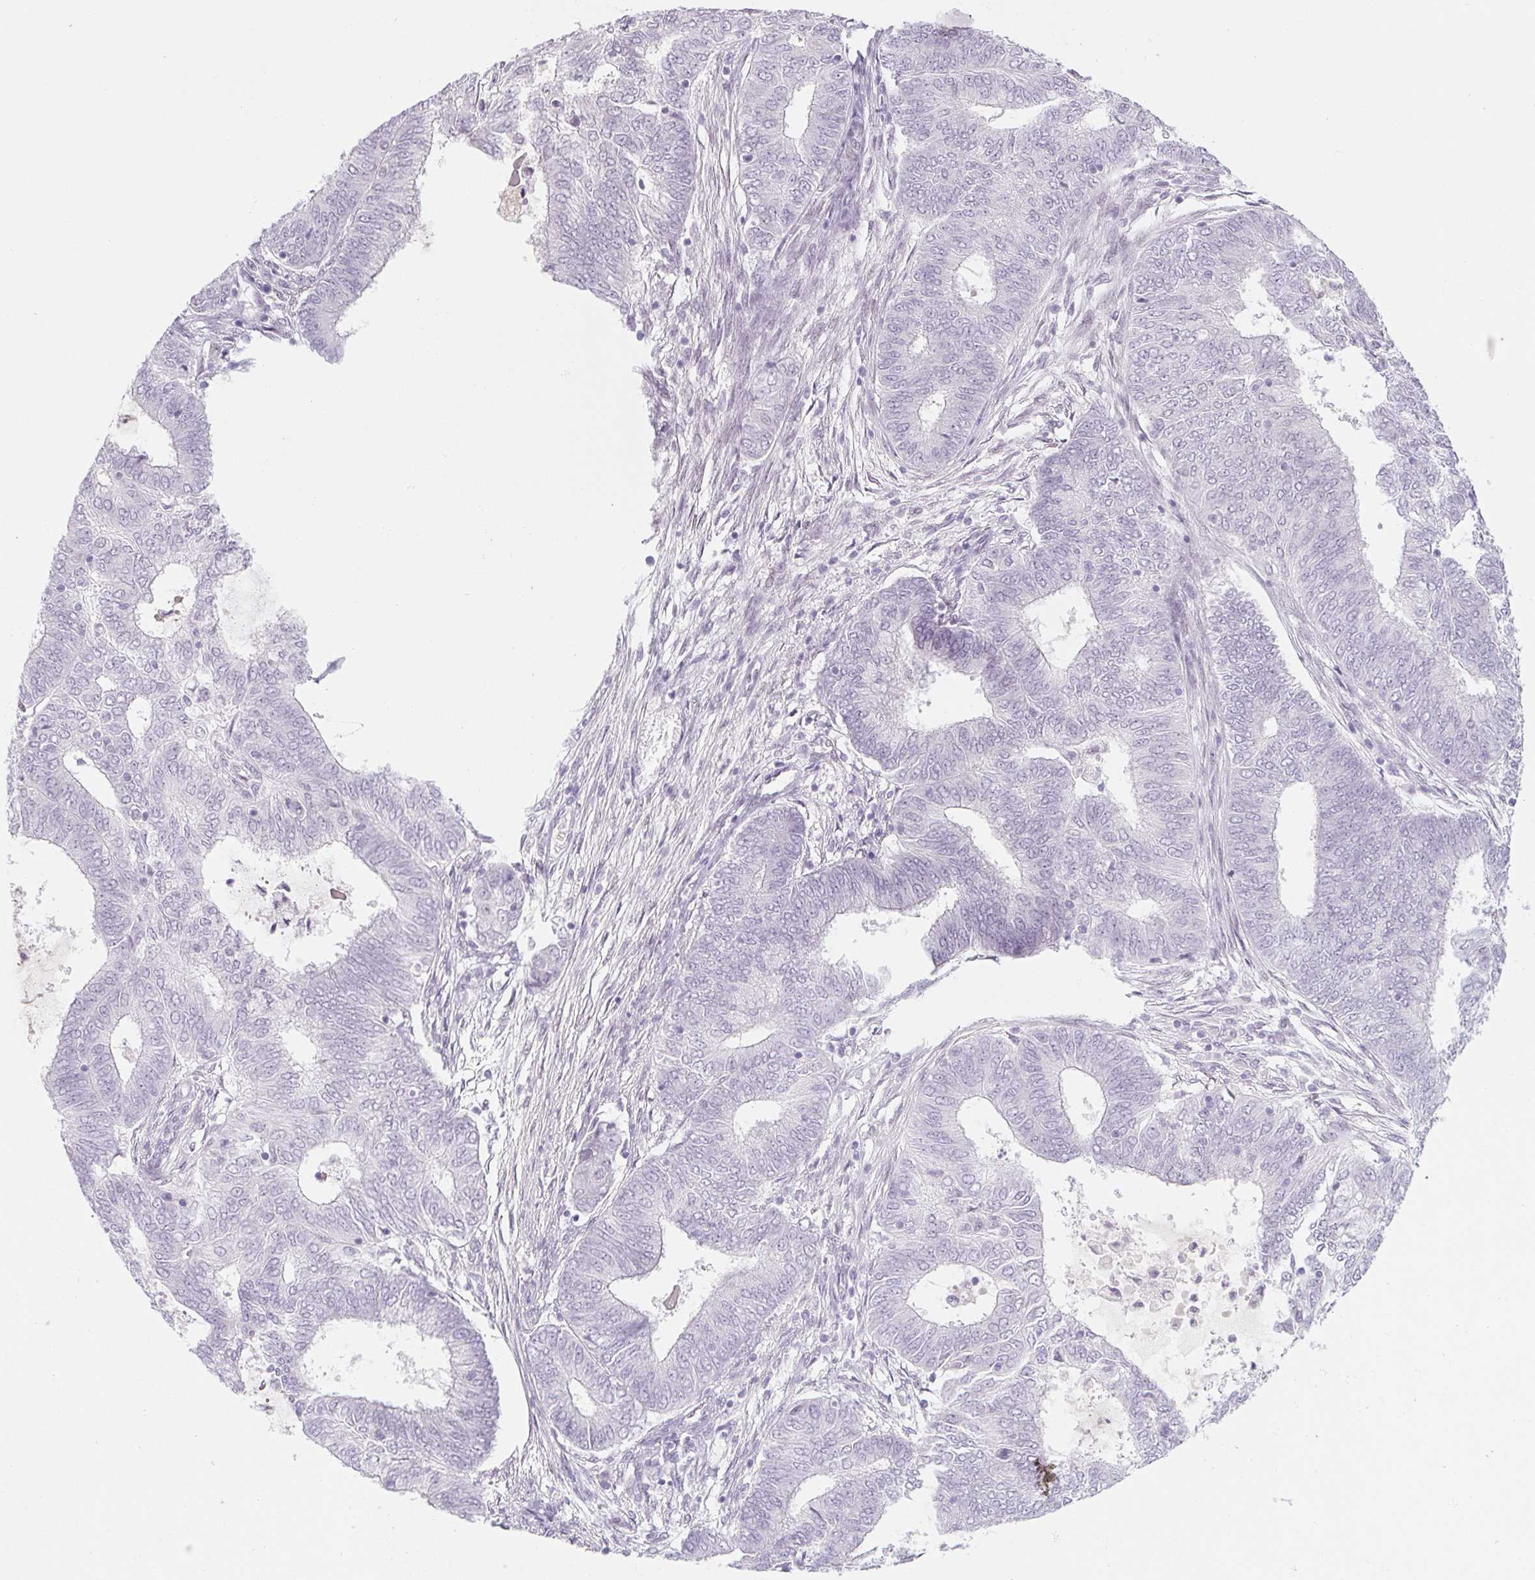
{"staining": {"intensity": "negative", "quantity": "none", "location": "none"}, "tissue": "endometrial cancer", "cell_type": "Tumor cells", "image_type": "cancer", "snomed": [{"axis": "morphology", "description": "Adenocarcinoma, NOS"}, {"axis": "topography", "description": "Endometrium"}], "caption": "This image is of adenocarcinoma (endometrial) stained with immunohistochemistry to label a protein in brown with the nuclei are counter-stained blue. There is no expression in tumor cells. (Brightfield microscopy of DAB IHC at high magnification).", "gene": "KCNQ2", "patient": {"sex": "female", "age": 62}}